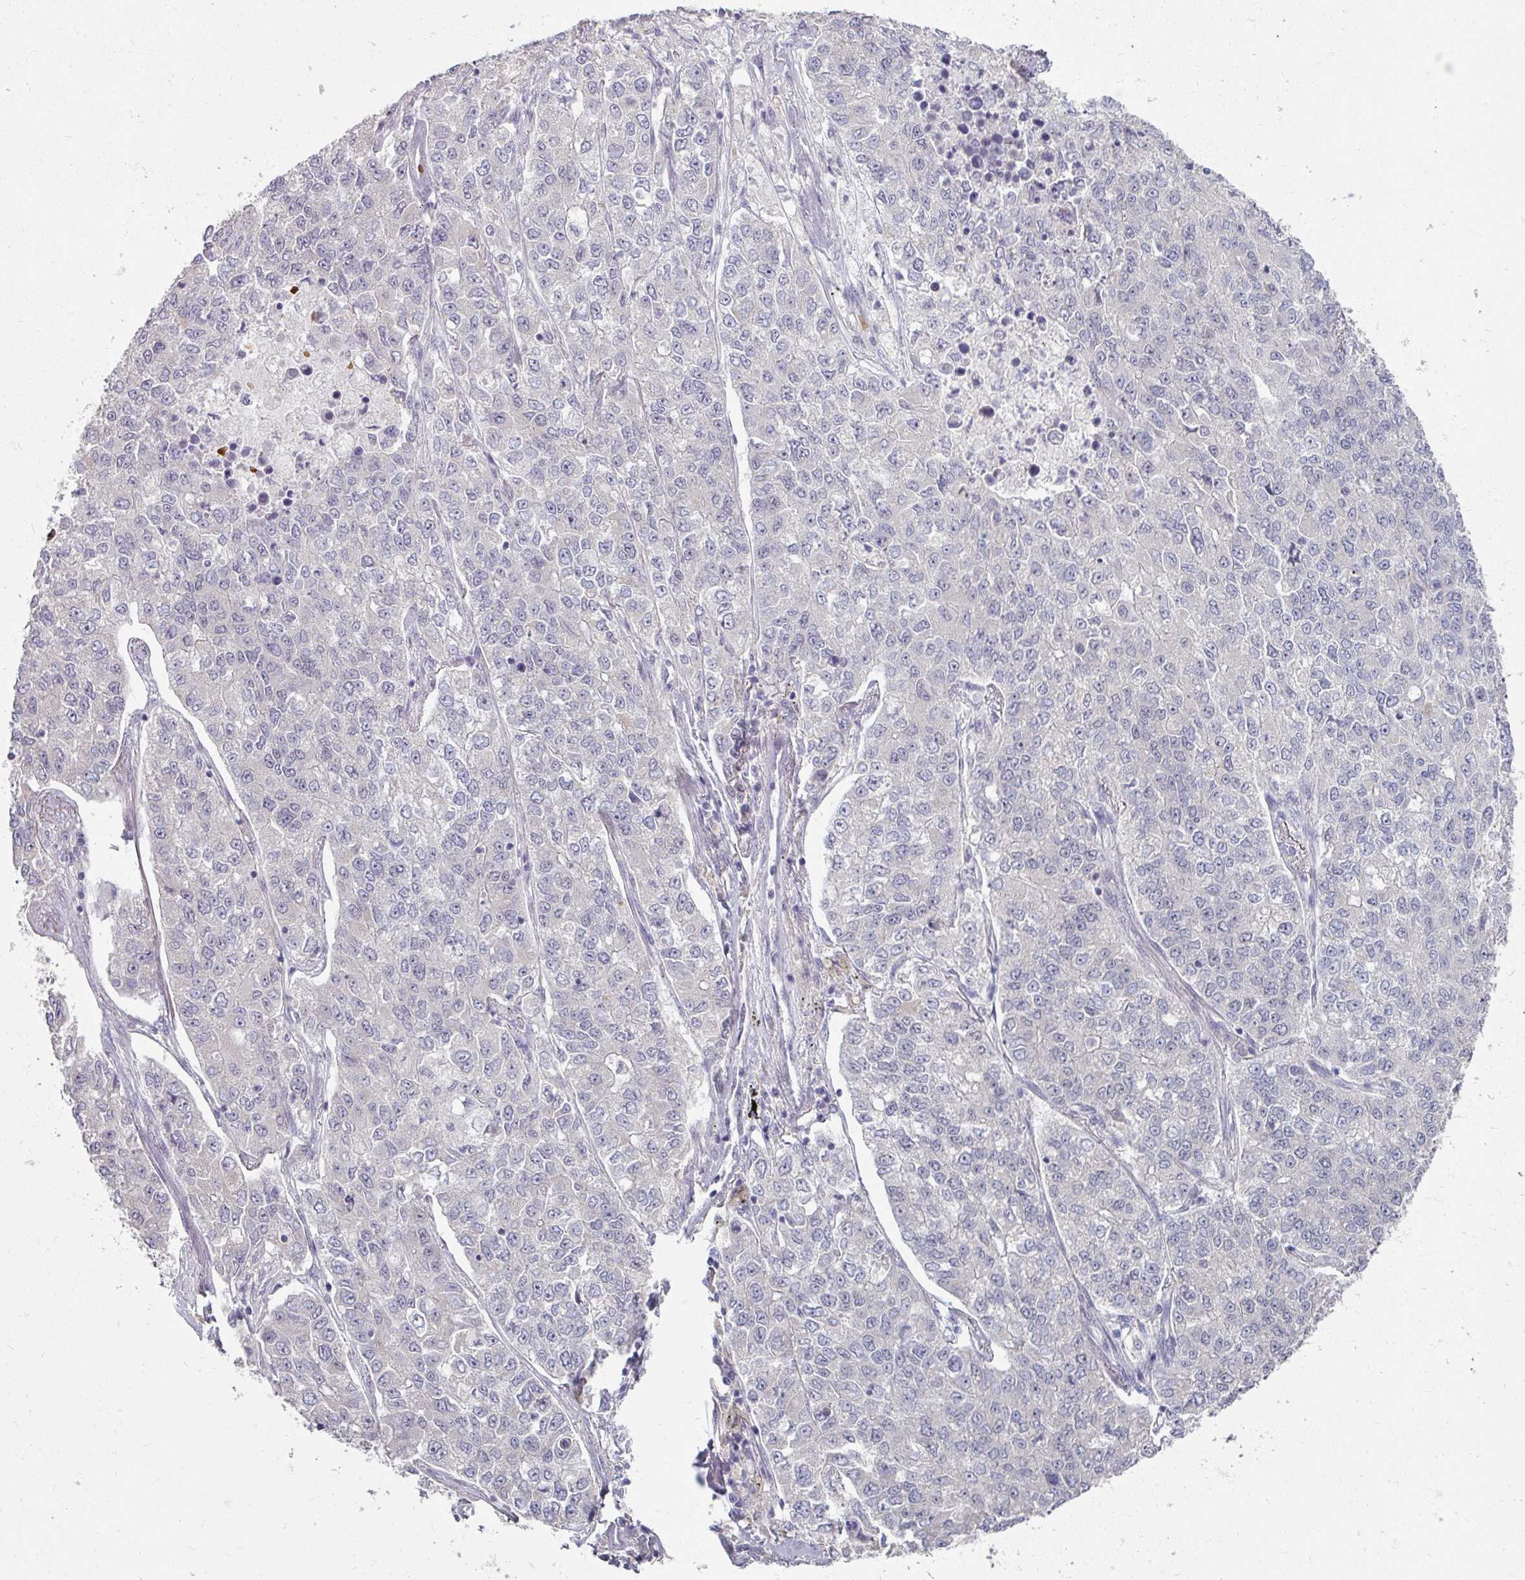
{"staining": {"intensity": "negative", "quantity": "none", "location": "none"}, "tissue": "lung cancer", "cell_type": "Tumor cells", "image_type": "cancer", "snomed": [{"axis": "morphology", "description": "Adenocarcinoma, NOS"}, {"axis": "topography", "description": "Lung"}], "caption": "Immunohistochemical staining of adenocarcinoma (lung) displays no significant staining in tumor cells.", "gene": "KMT5C", "patient": {"sex": "male", "age": 49}}